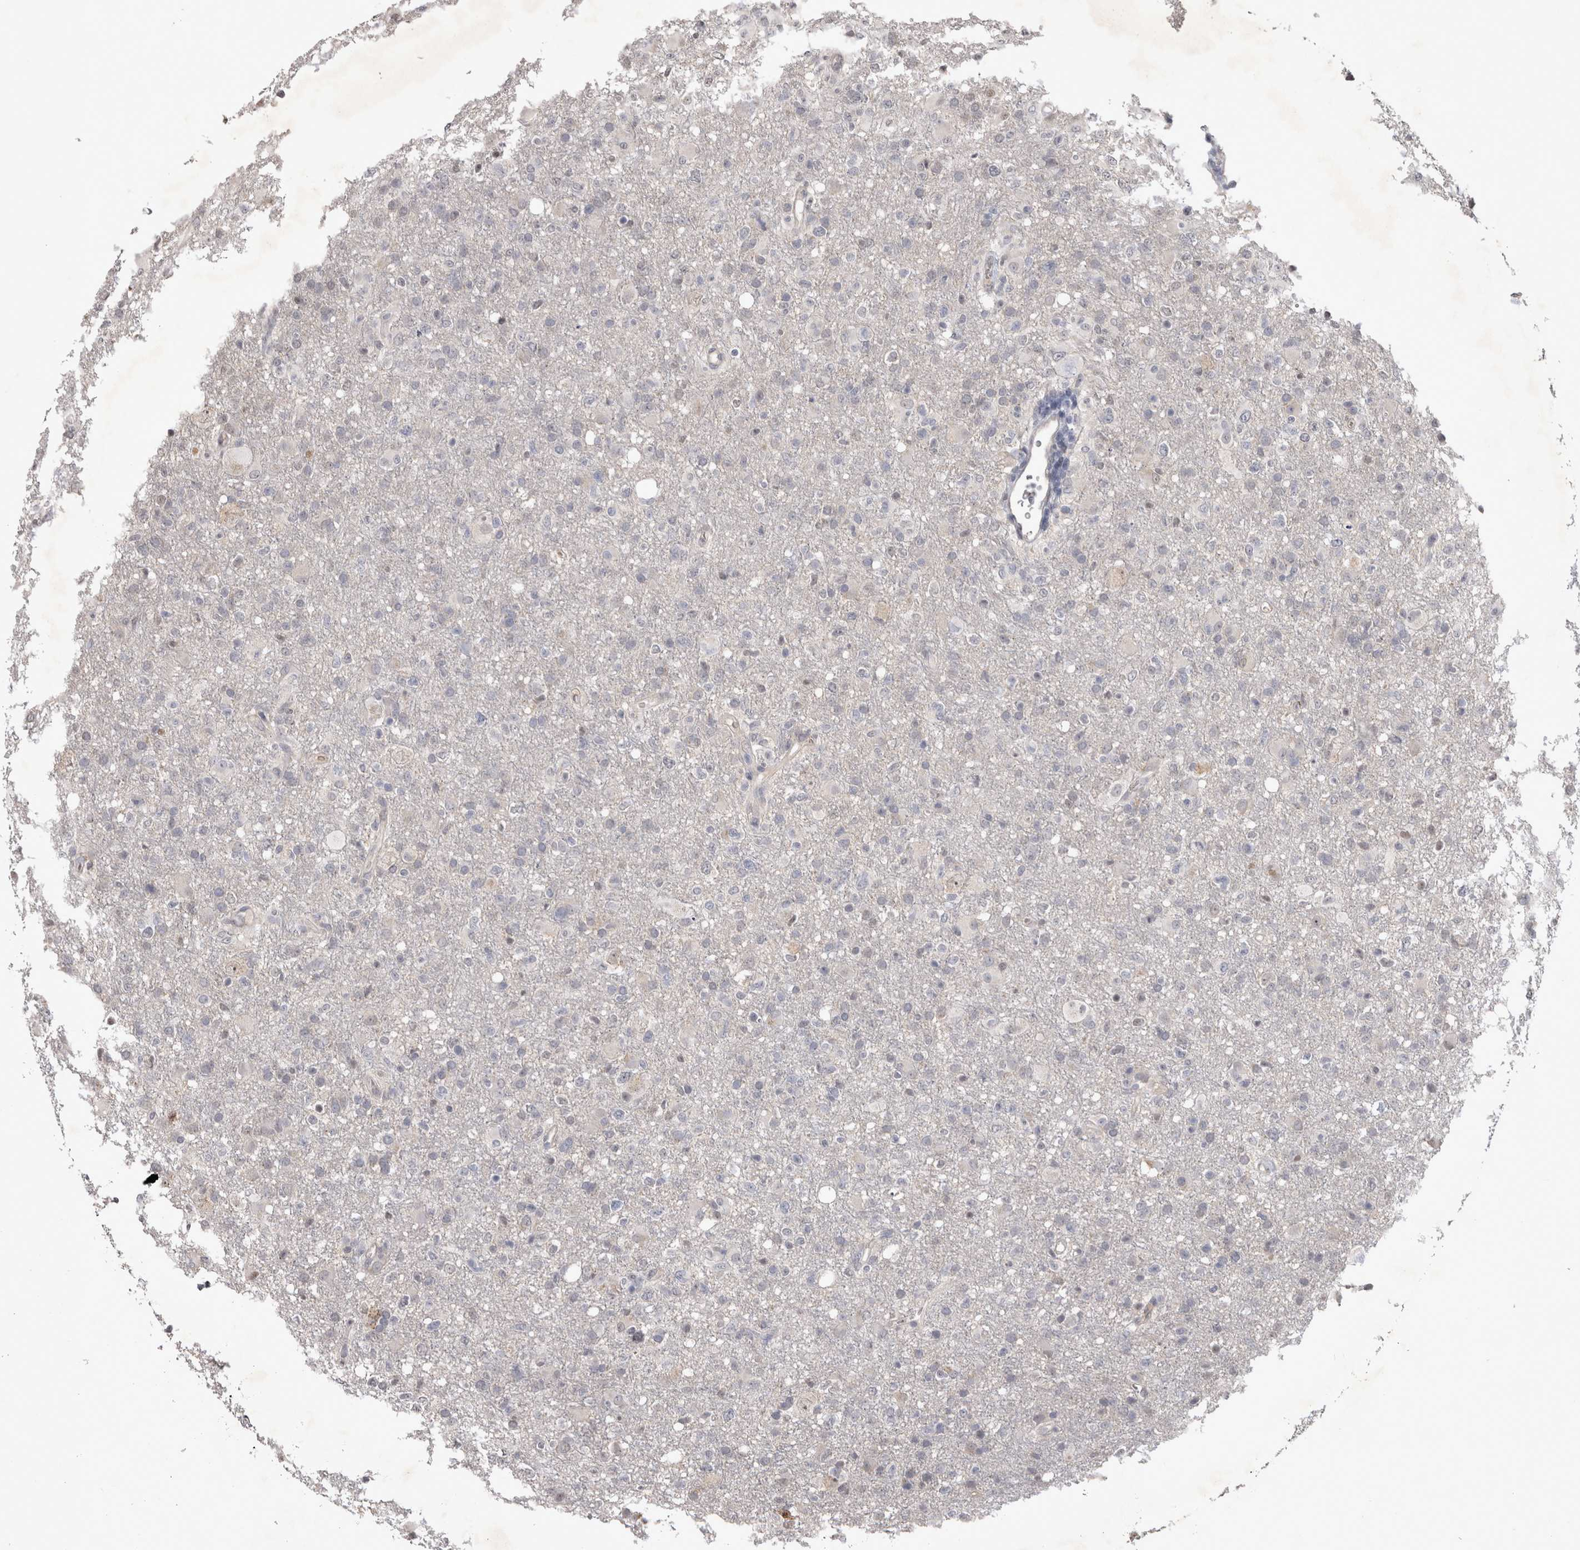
{"staining": {"intensity": "negative", "quantity": "none", "location": "none"}, "tissue": "glioma", "cell_type": "Tumor cells", "image_type": "cancer", "snomed": [{"axis": "morphology", "description": "Glioma, malignant, High grade"}, {"axis": "topography", "description": "Brain"}], "caption": "Tumor cells are negative for protein expression in human glioma.", "gene": "IFI44", "patient": {"sex": "female", "age": 57}}